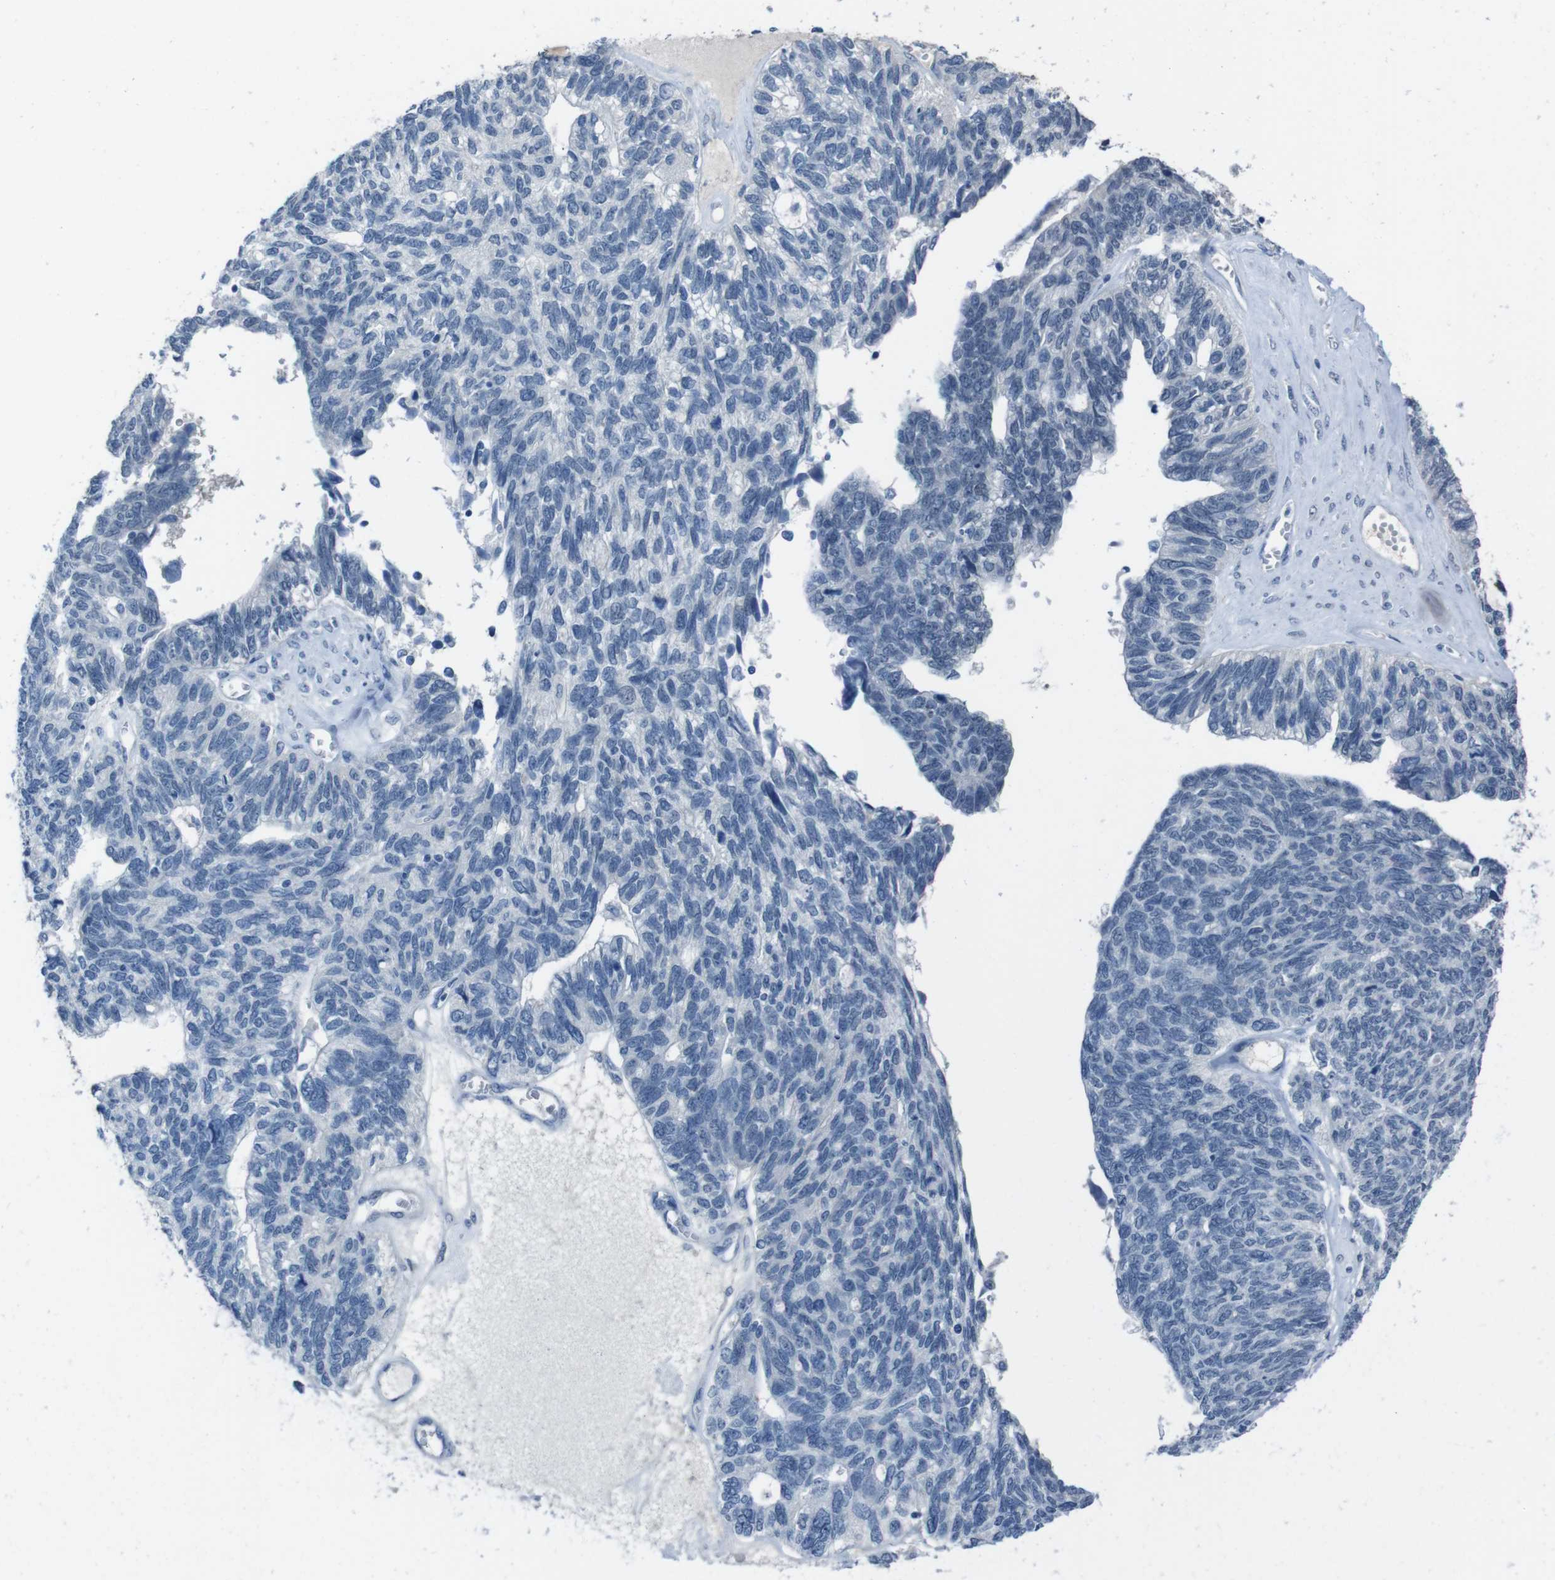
{"staining": {"intensity": "negative", "quantity": "none", "location": "none"}, "tissue": "ovarian cancer", "cell_type": "Tumor cells", "image_type": "cancer", "snomed": [{"axis": "morphology", "description": "Cystadenocarcinoma, serous, NOS"}, {"axis": "topography", "description": "Ovary"}], "caption": "Immunohistochemistry (IHC) of ovarian cancer (serous cystadenocarcinoma) exhibits no staining in tumor cells. (Stains: DAB (3,3'-diaminobenzidine) immunohistochemistry (IHC) with hematoxylin counter stain, Microscopy: brightfield microscopy at high magnification).", "gene": "CDHR2", "patient": {"sex": "female", "age": 79}}